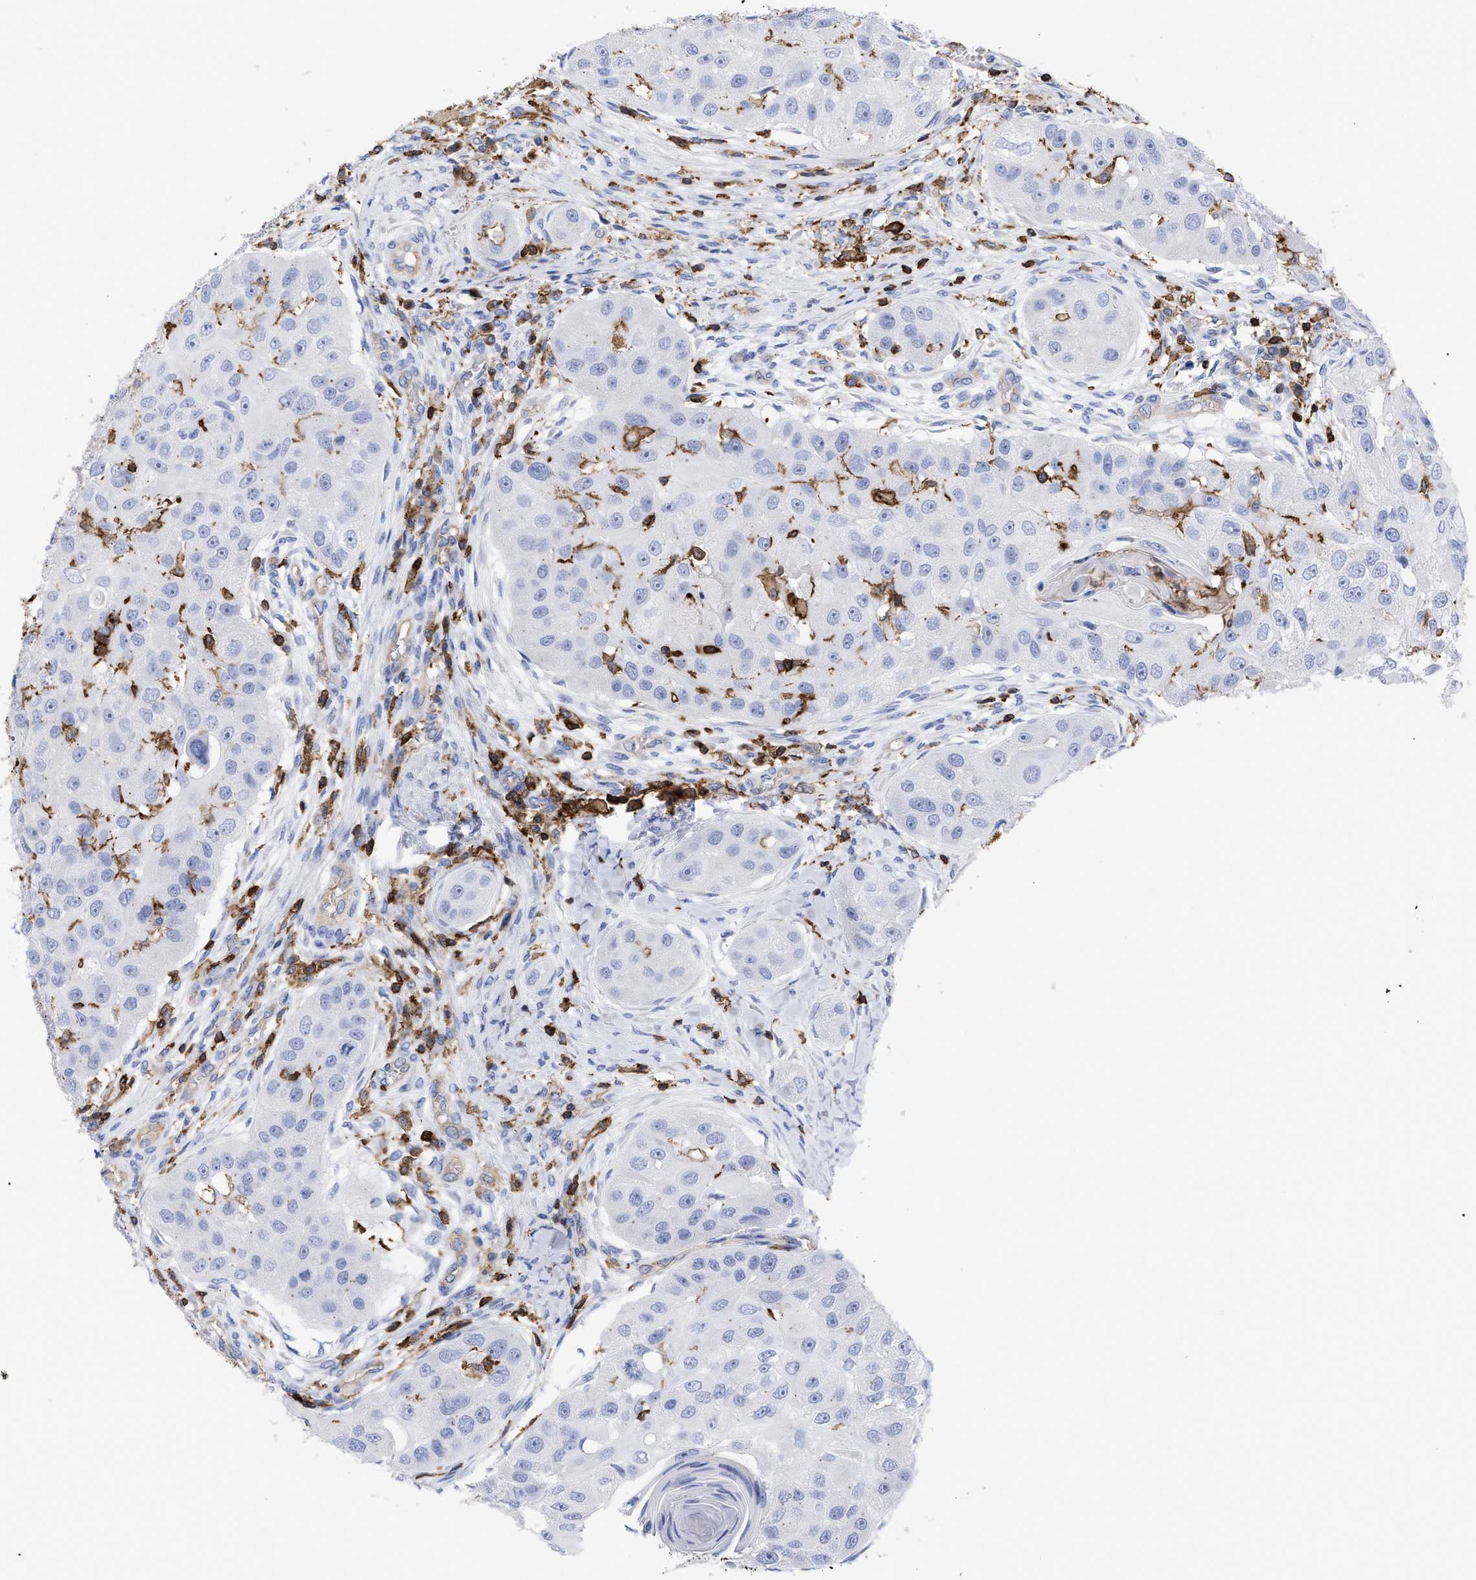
{"staining": {"intensity": "negative", "quantity": "none", "location": "none"}, "tissue": "head and neck cancer", "cell_type": "Tumor cells", "image_type": "cancer", "snomed": [{"axis": "morphology", "description": "Normal tissue, NOS"}, {"axis": "morphology", "description": "Squamous cell carcinoma, NOS"}, {"axis": "topography", "description": "Skeletal muscle"}, {"axis": "topography", "description": "Head-Neck"}], "caption": "A micrograph of human head and neck cancer (squamous cell carcinoma) is negative for staining in tumor cells. The staining is performed using DAB (3,3'-diaminobenzidine) brown chromogen with nuclei counter-stained in using hematoxylin.", "gene": "HCLS1", "patient": {"sex": "male", "age": 51}}